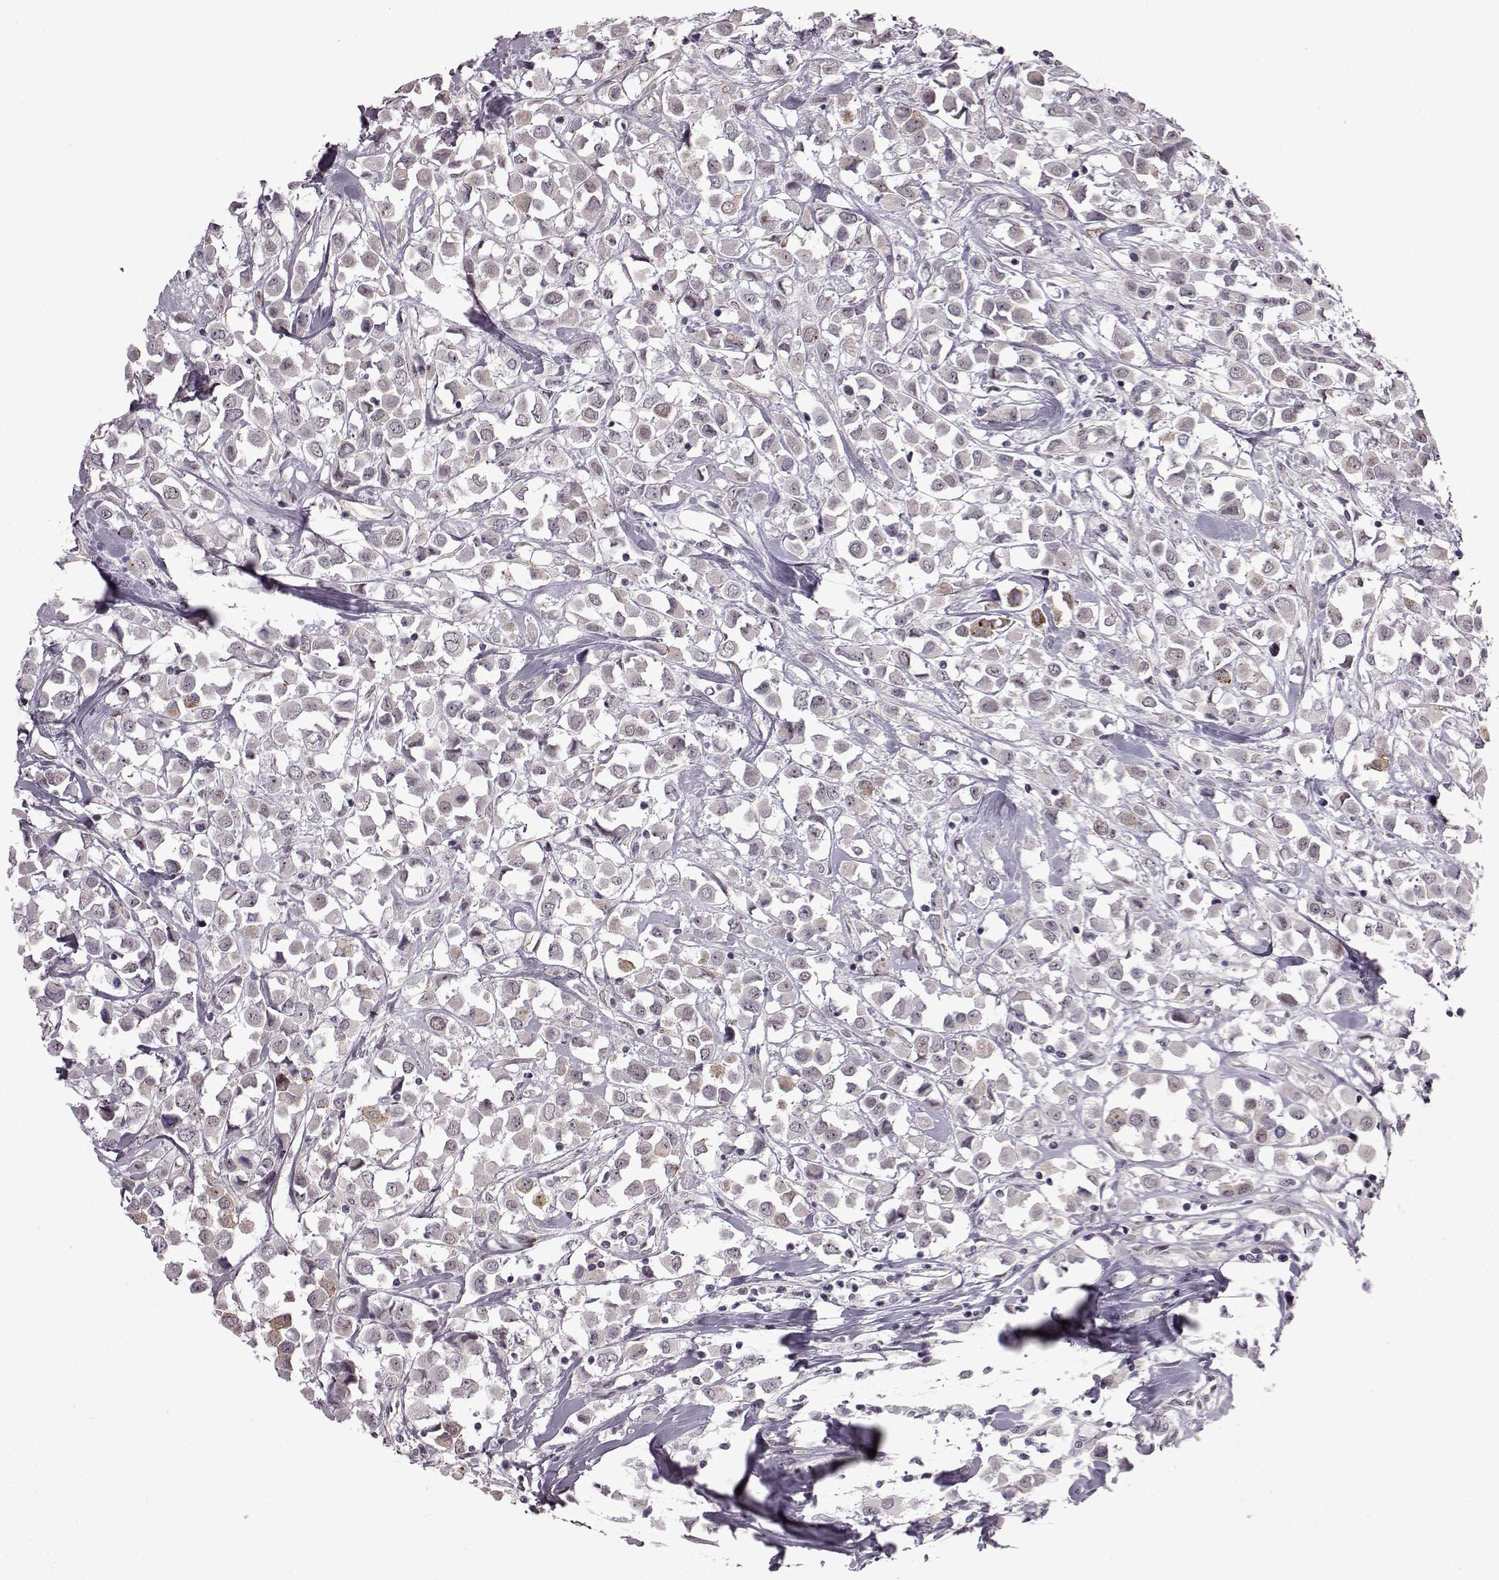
{"staining": {"intensity": "moderate", "quantity": "<25%", "location": "cytoplasmic/membranous"}, "tissue": "breast cancer", "cell_type": "Tumor cells", "image_type": "cancer", "snomed": [{"axis": "morphology", "description": "Duct carcinoma"}, {"axis": "topography", "description": "Breast"}], "caption": "Immunohistochemical staining of human breast cancer (intraductal carcinoma) exhibits low levels of moderate cytoplasmic/membranous protein staining in about <25% of tumor cells. (DAB IHC, brown staining for protein, blue staining for nuclei).", "gene": "SYNPO2", "patient": {"sex": "female", "age": 61}}